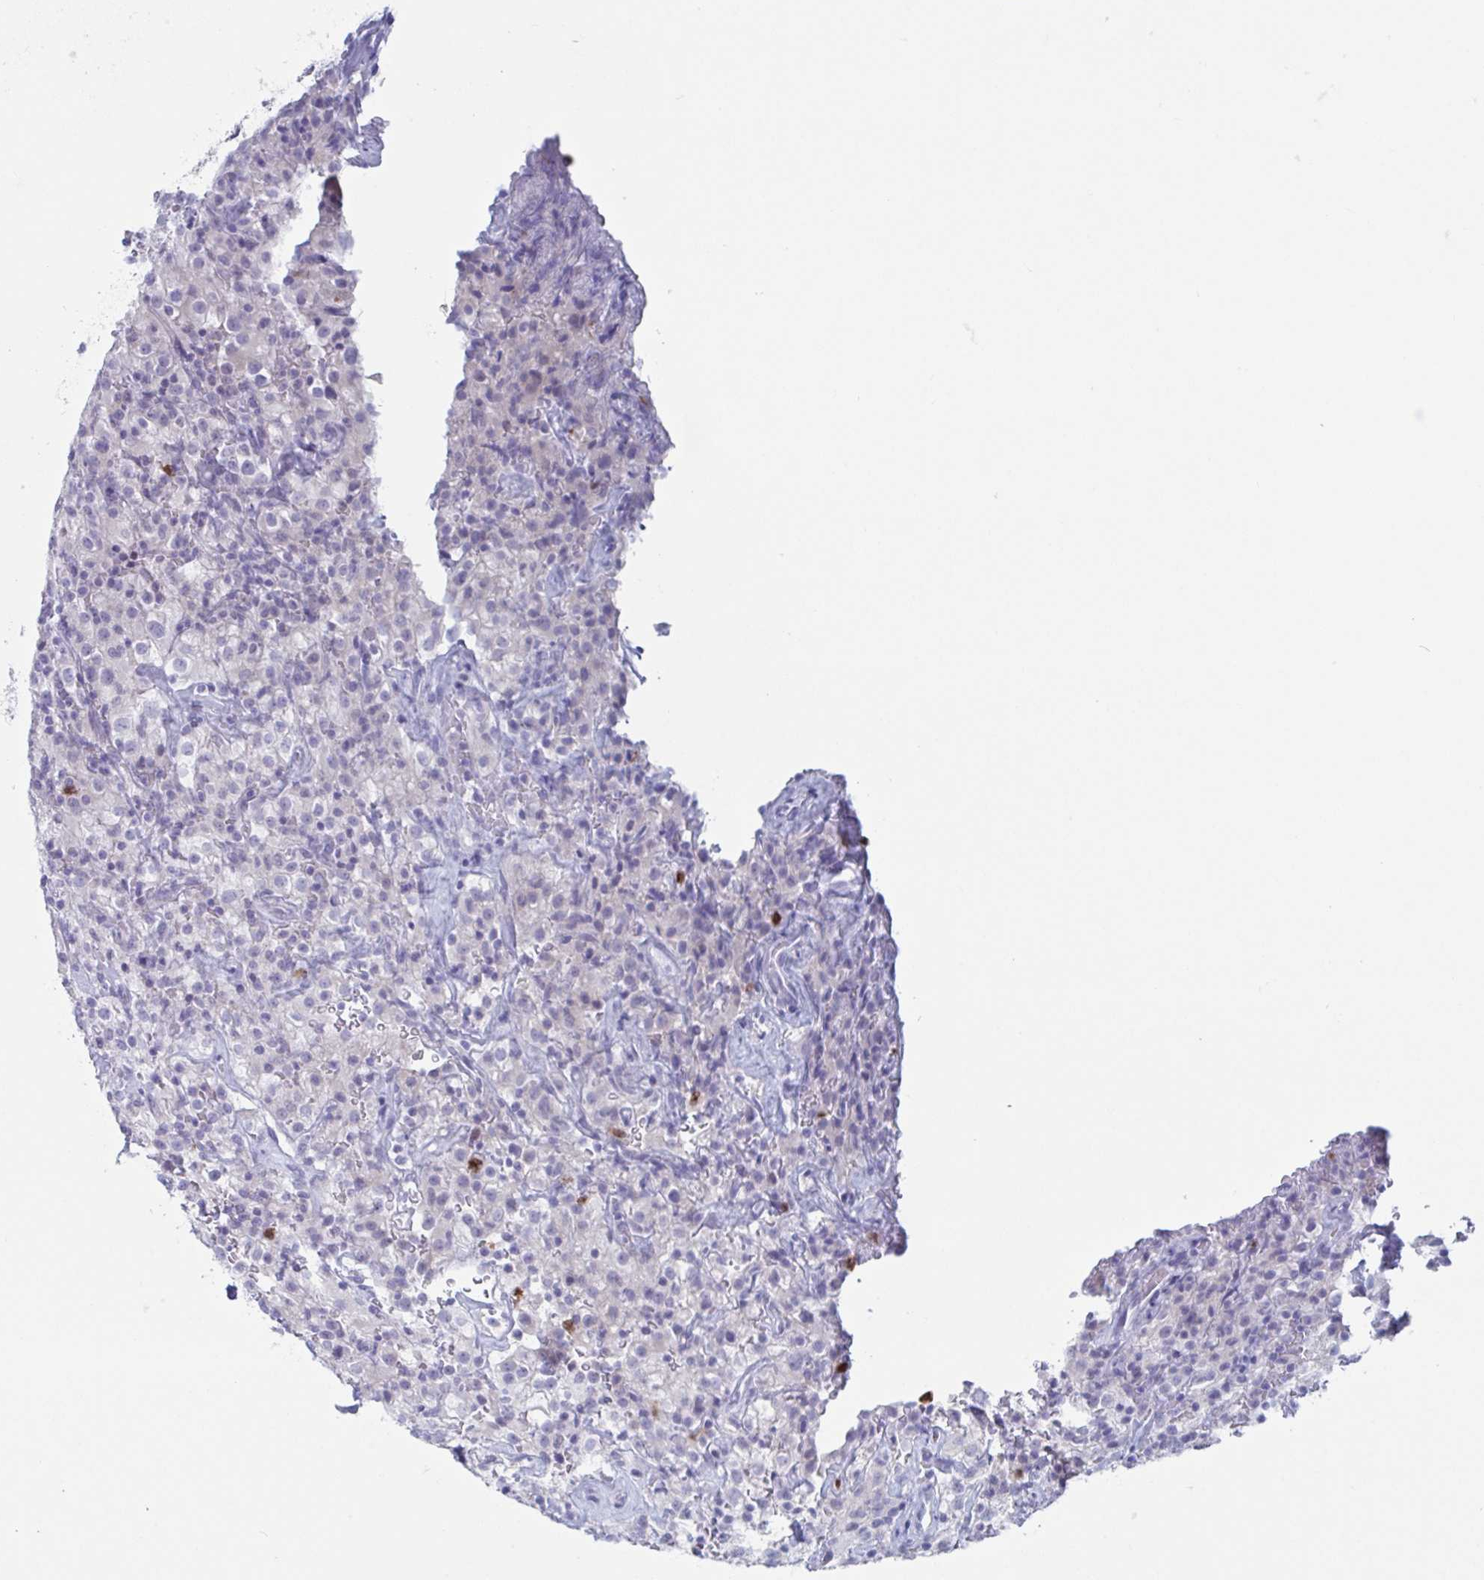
{"staining": {"intensity": "negative", "quantity": "none", "location": "none"}, "tissue": "renal cancer", "cell_type": "Tumor cells", "image_type": "cancer", "snomed": [{"axis": "morphology", "description": "Adenocarcinoma, NOS"}, {"axis": "topography", "description": "Kidney"}], "caption": "The micrograph shows no significant expression in tumor cells of adenocarcinoma (renal).", "gene": "CYP4F11", "patient": {"sex": "female", "age": 74}}